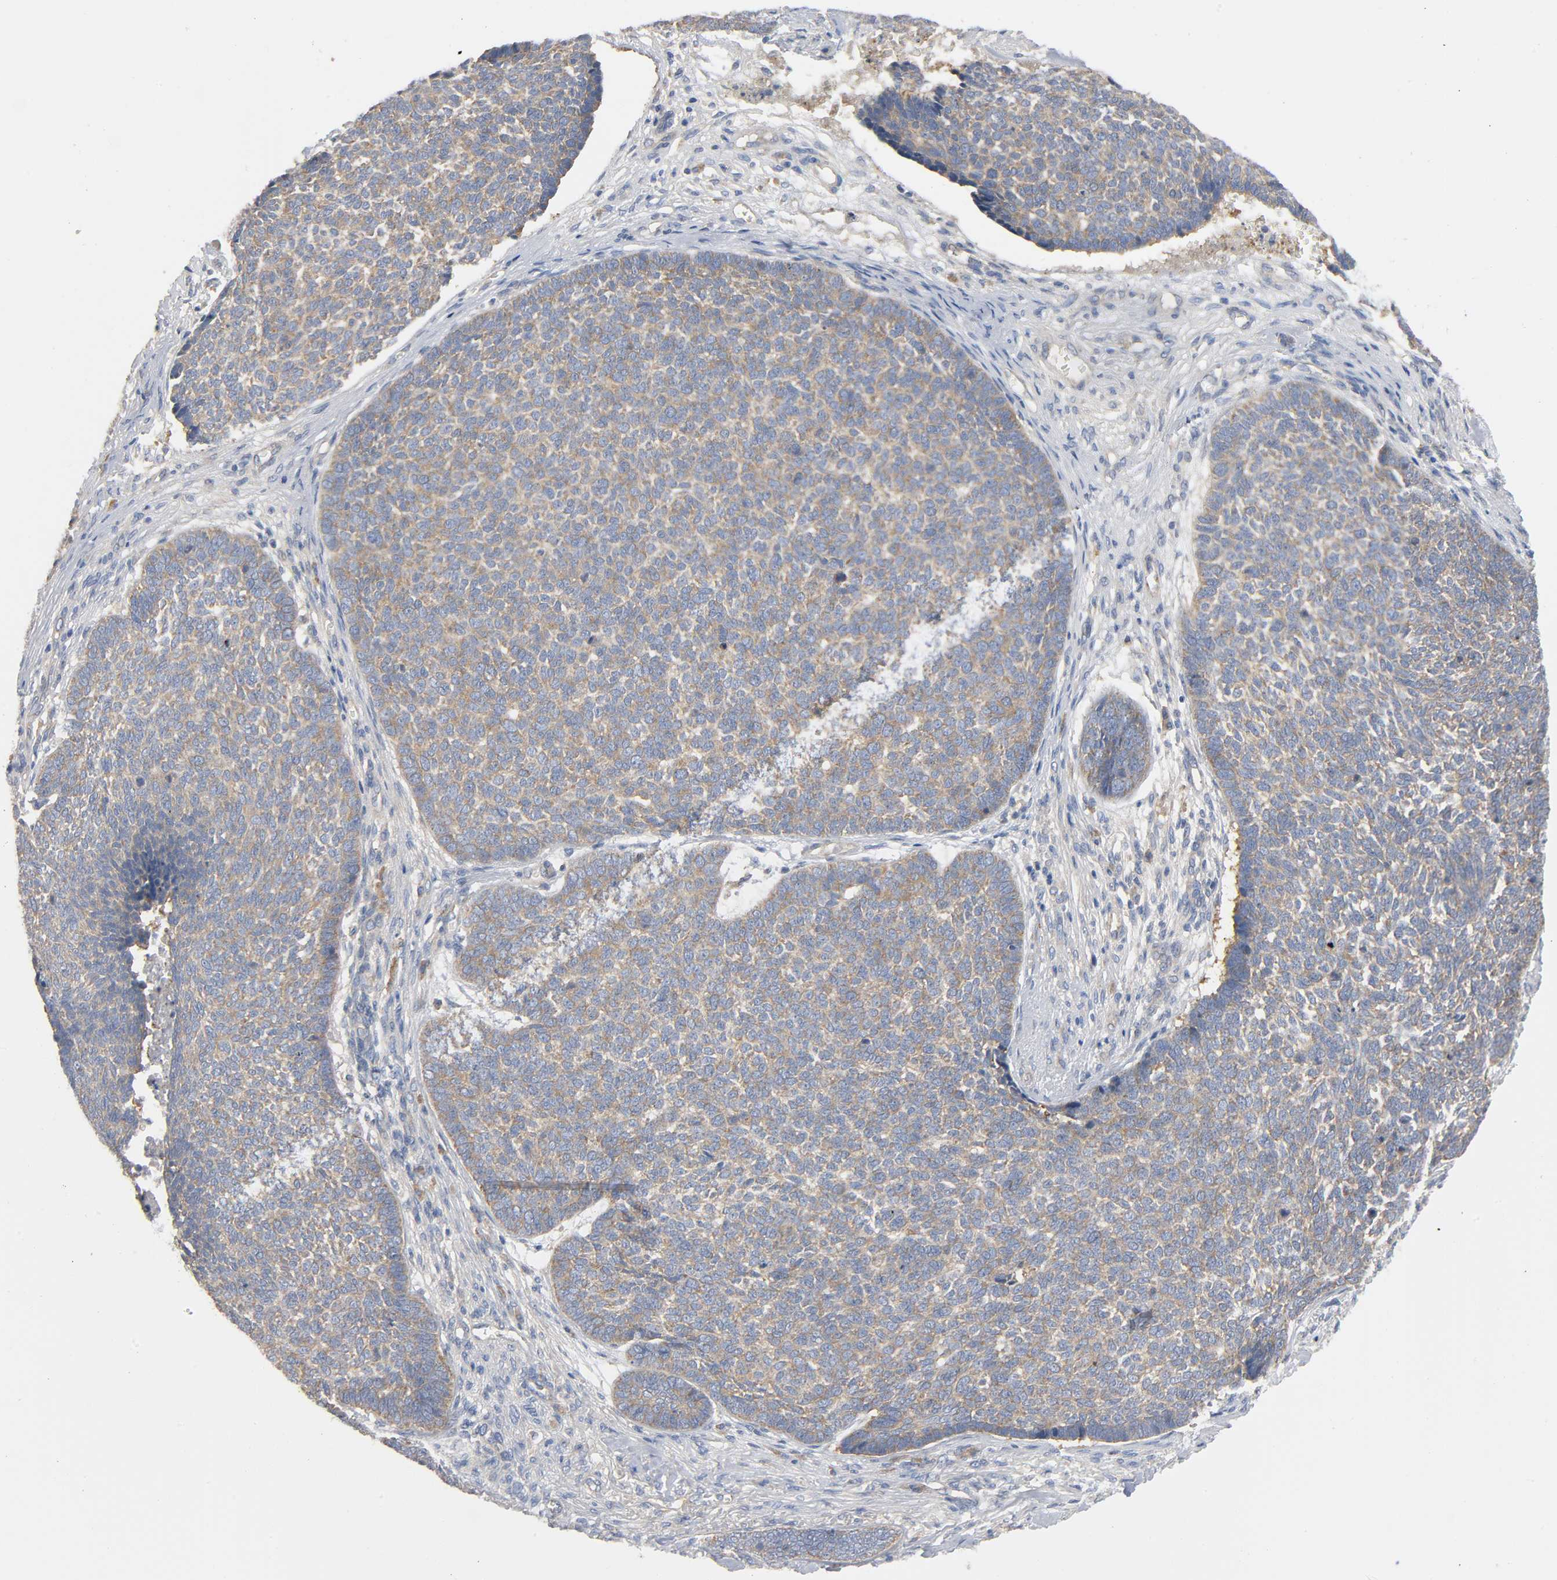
{"staining": {"intensity": "moderate", "quantity": ">75%", "location": "cytoplasmic/membranous"}, "tissue": "skin cancer", "cell_type": "Tumor cells", "image_type": "cancer", "snomed": [{"axis": "morphology", "description": "Basal cell carcinoma"}, {"axis": "topography", "description": "Skin"}], "caption": "High-magnification brightfield microscopy of basal cell carcinoma (skin) stained with DAB (brown) and counterstained with hematoxylin (blue). tumor cells exhibit moderate cytoplasmic/membranous expression is appreciated in about>75% of cells.", "gene": "HDAC6", "patient": {"sex": "male", "age": 84}}